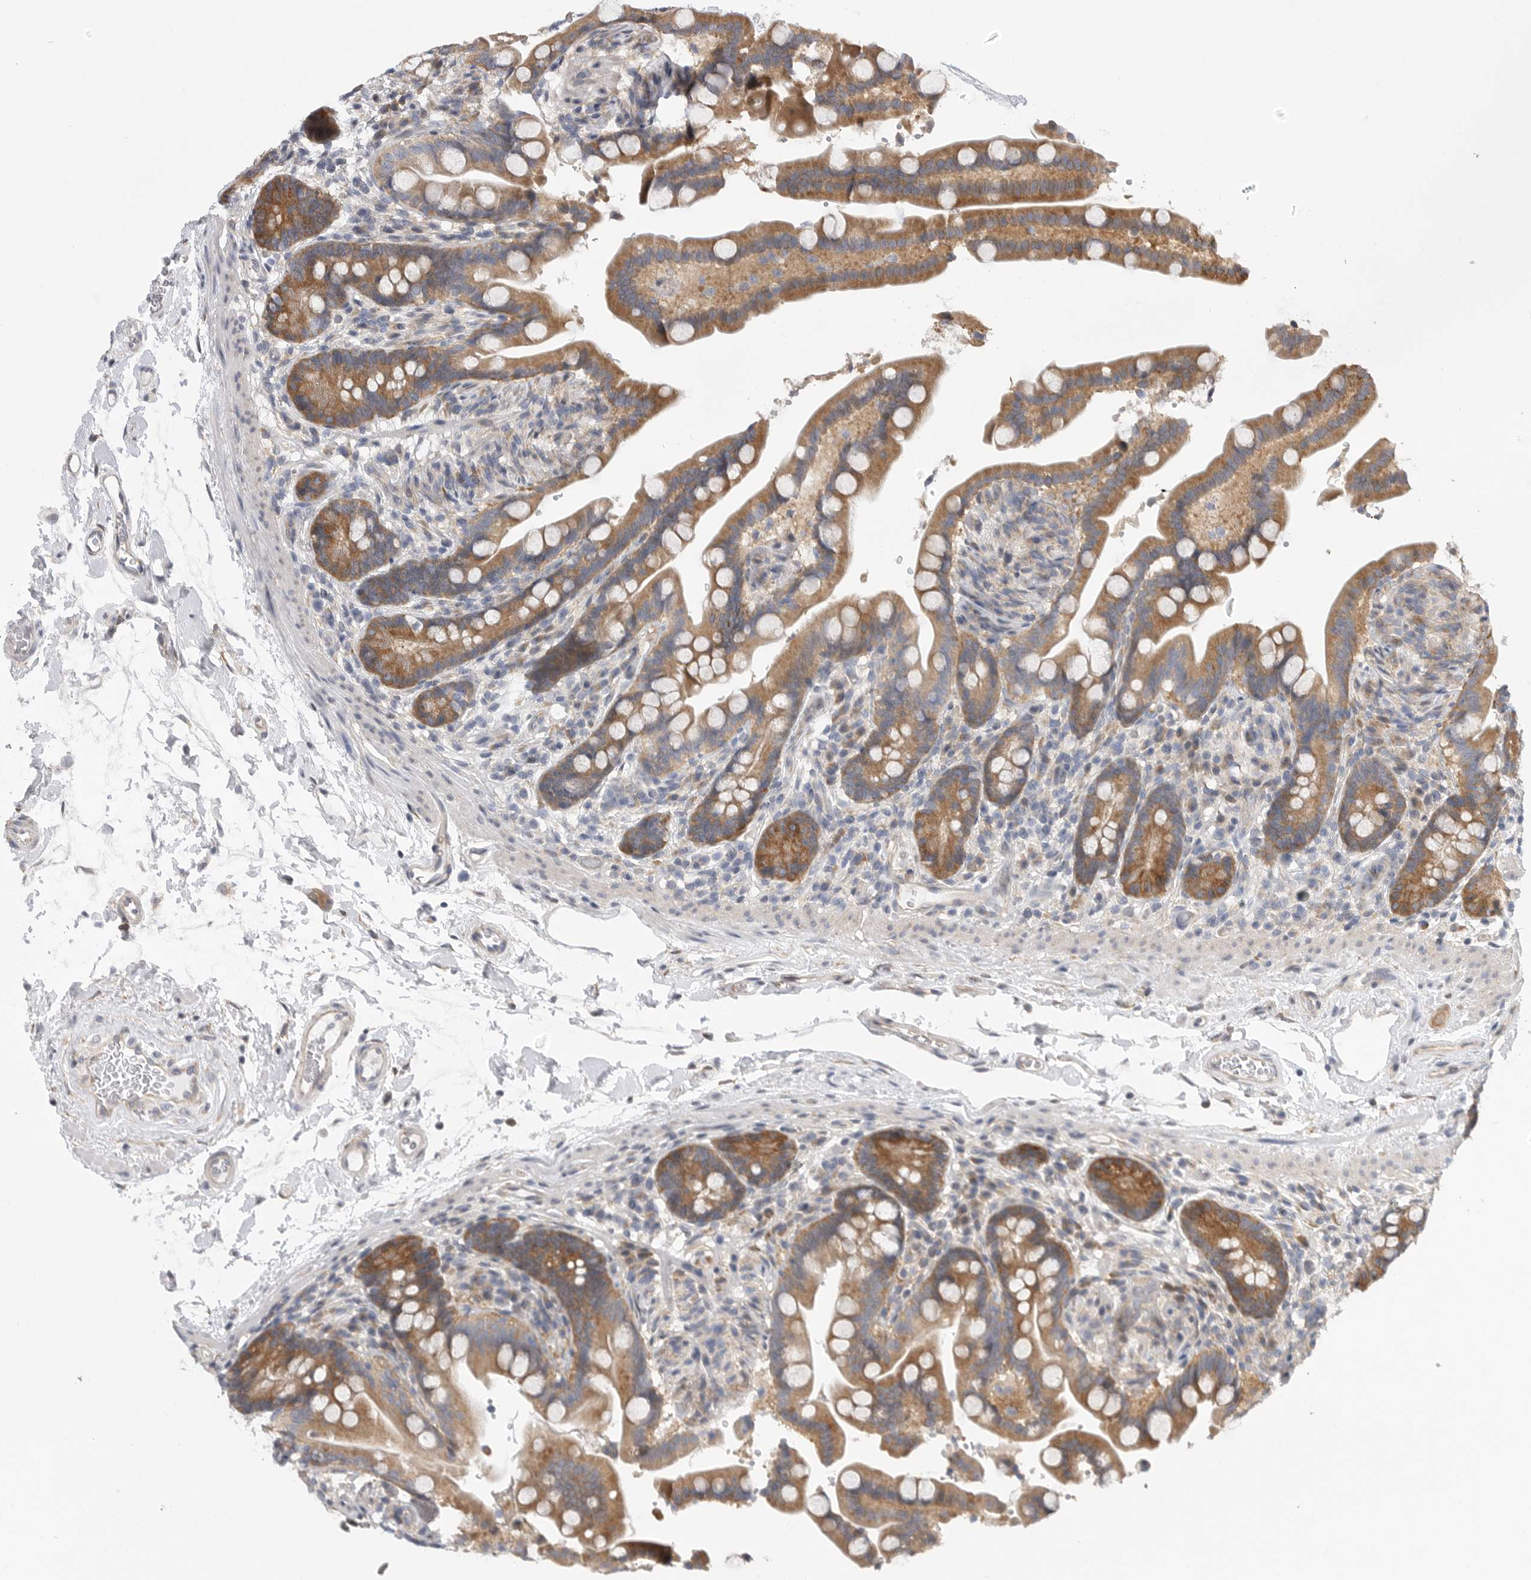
{"staining": {"intensity": "negative", "quantity": "none", "location": "none"}, "tissue": "colon", "cell_type": "Endothelial cells", "image_type": "normal", "snomed": [{"axis": "morphology", "description": "Normal tissue, NOS"}, {"axis": "topography", "description": "Smooth muscle"}, {"axis": "topography", "description": "Colon"}], "caption": "Immunohistochemical staining of benign colon exhibits no significant positivity in endothelial cells. (DAB (3,3'-diaminobenzidine) immunohistochemistry with hematoxylin counter stain).", "gene": "FBXO43", "patient": {"sex": "male", "age": 73}}